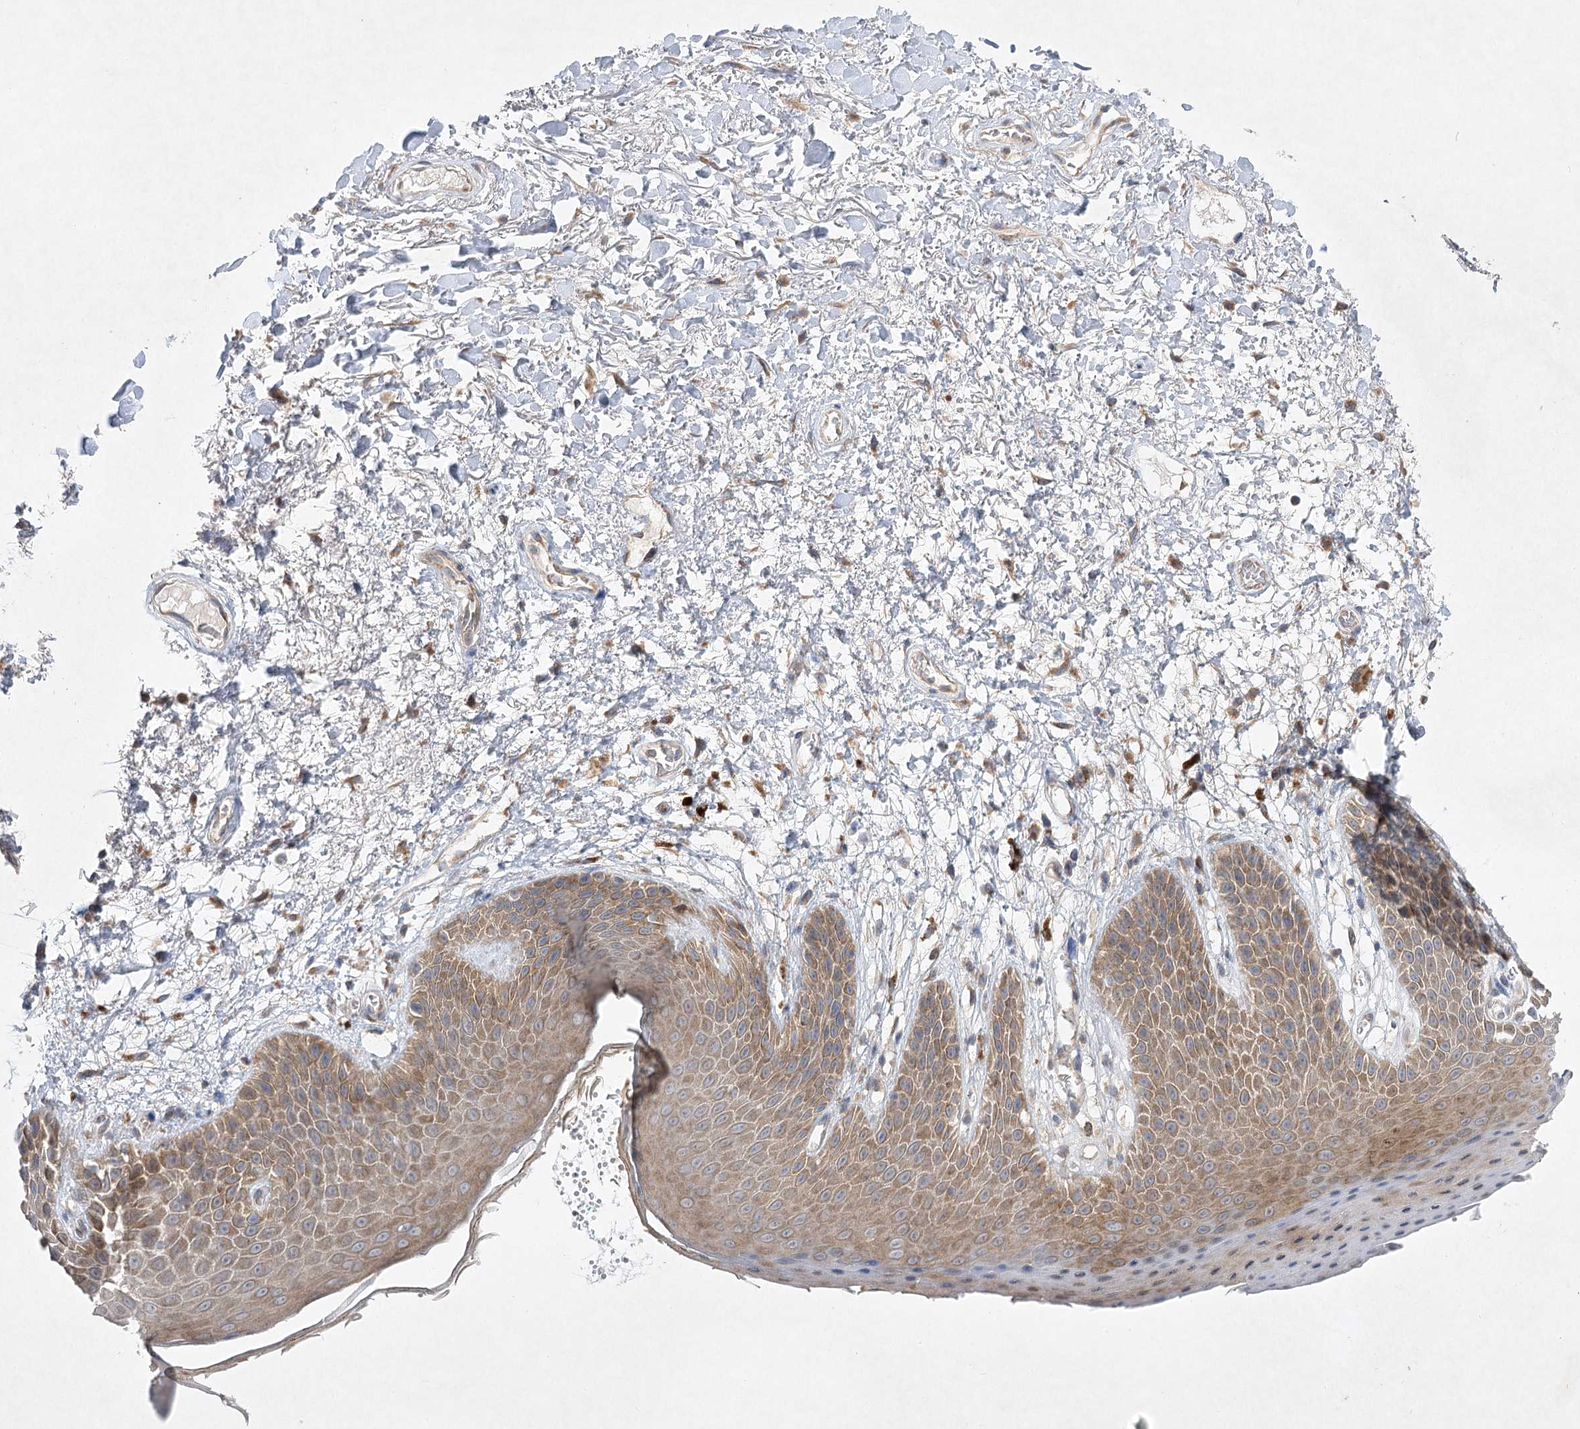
{"staining": {"intensity": "moderate", "quantity": ">75%", "location": "cytoplasmic/membranous"}, "tissue": "skin", "cell_type": "Epidermal cells", "image_type": "normal", "snomed": [{"axis": "morphology", "description": "Normal tissue, NOS"}, {"axis": "topography", "description": "Anal"}], "caption": "Protein expression analysis of unremarkable human skin reveals moderate cytoplasmic/membranous expression in about >75% of epidermal cells. The staining was performed using DAB to visualize the protein expression in brown, while the nuclei were stained in blue with hematoxylin (Magnification: 20x).", "gene": "PYROXD1", "patient": {"sex": "male", "age": 74}}